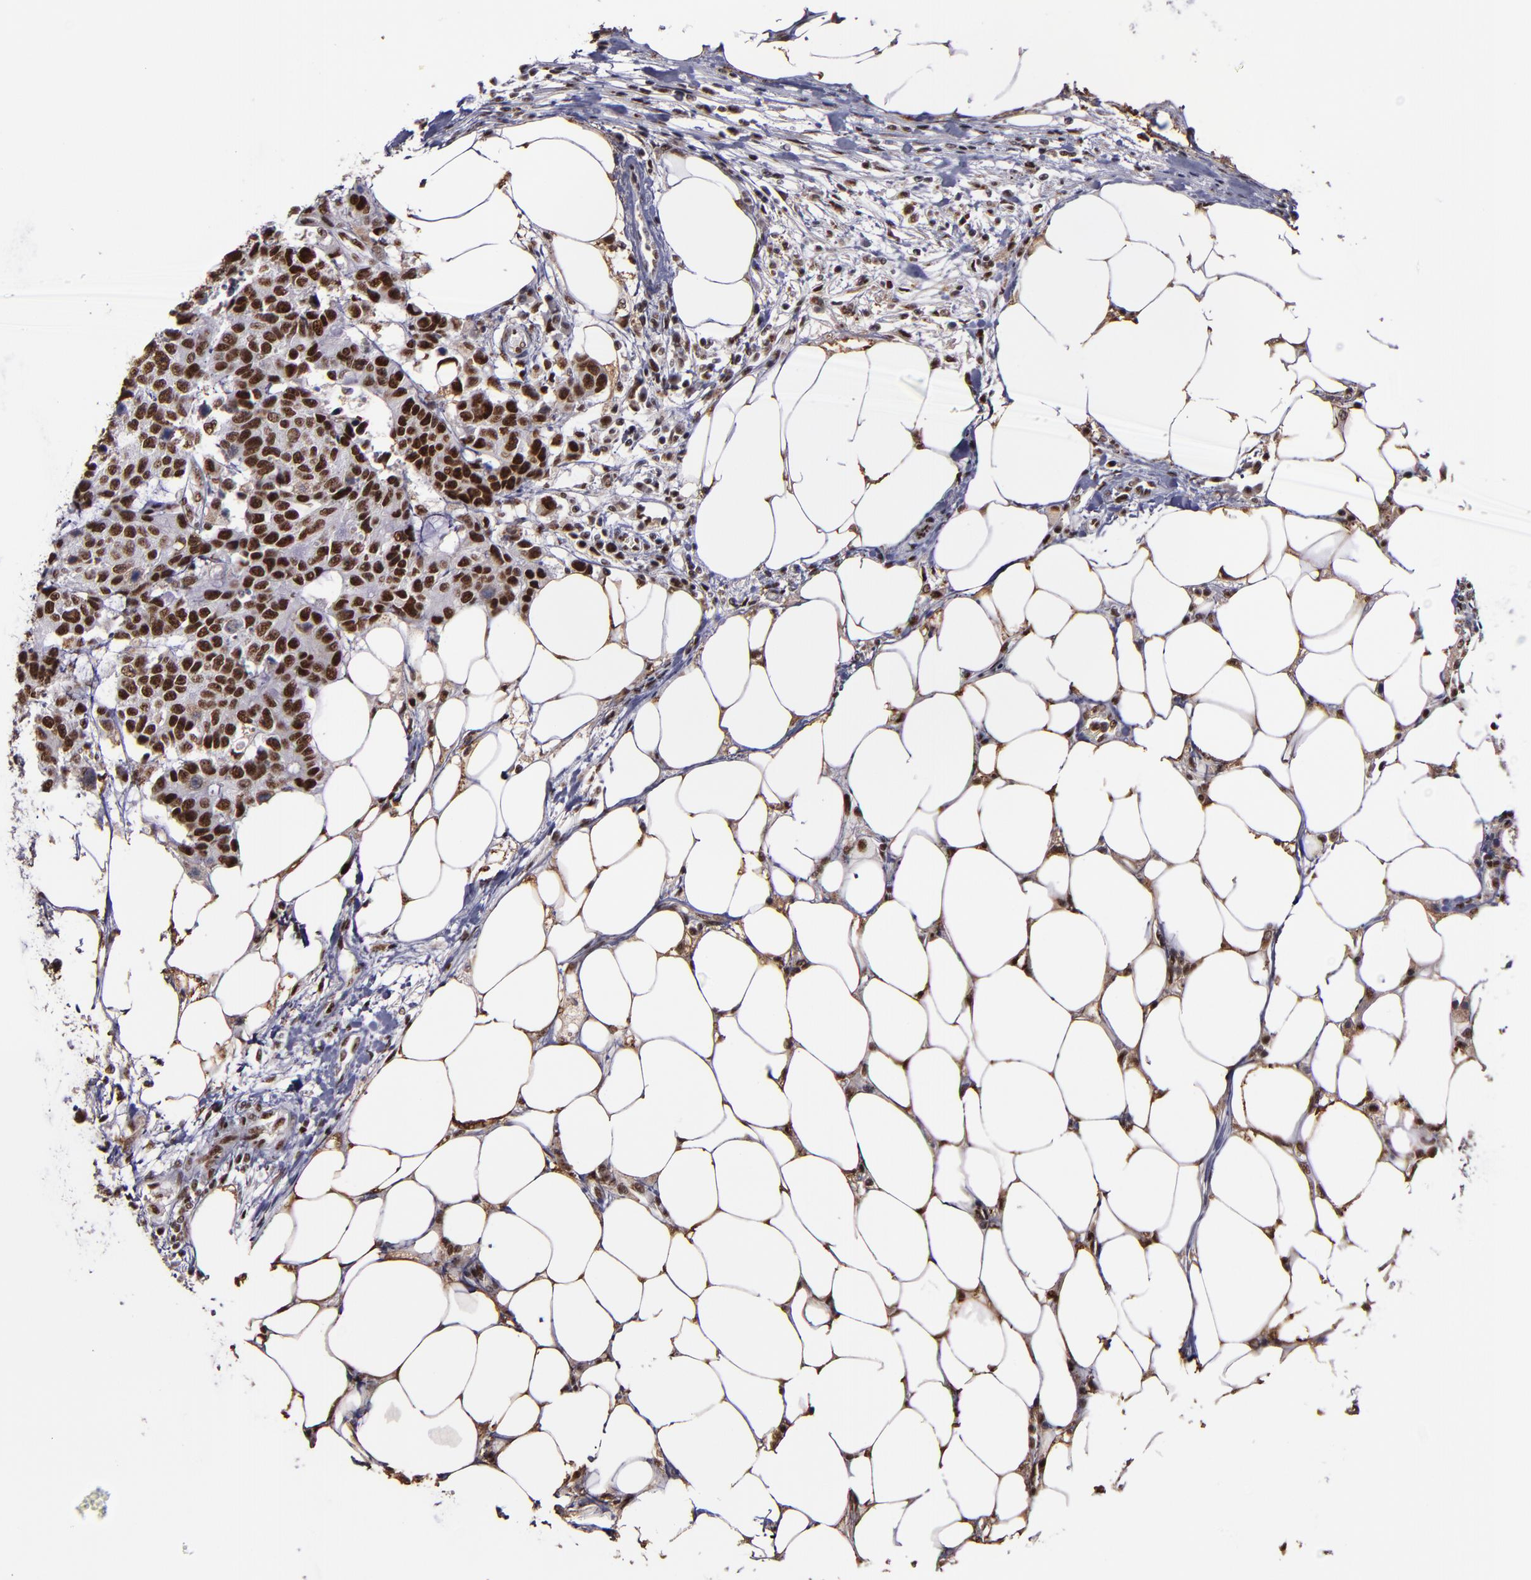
{"staining": {"intensity": "strong", "quantity": ">75%", "location": "nuclear"}, "tissue": "colorectal cancer", "cell_type": "Tumor cells", "image_type": "cancer", "snomed": [{"axis": "morphology", "description": "Adenocarcinoma, NOS"}, {"axis": "topography", "description": "Colon"}], "caption": "Adenocarcinoma (colorectal) stained with a brown dye shows strong nuclear positive expression in approximately >75% of tumor cells.", "gene": "PPP4R3A", "patient": {"sex": "female", "age": 86}}